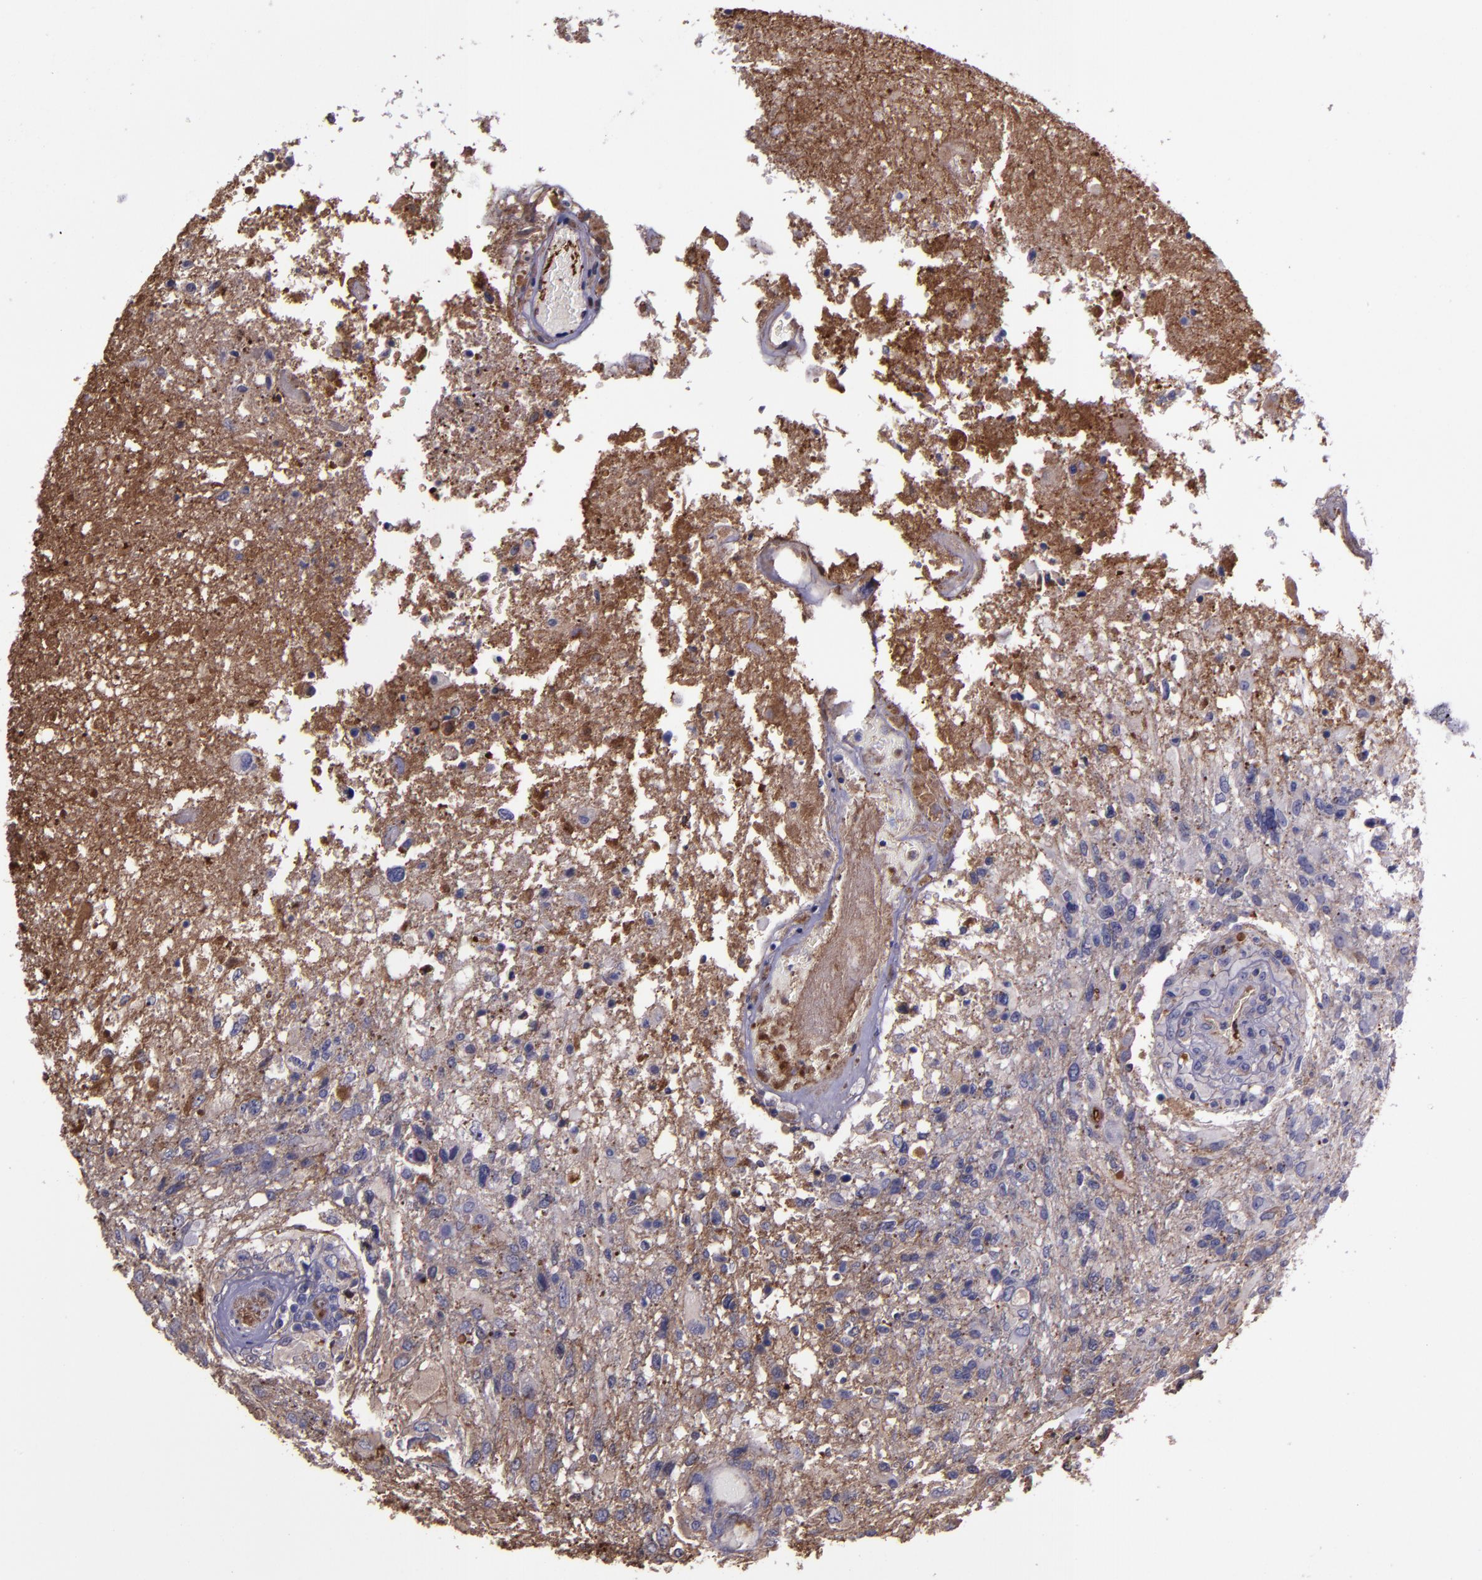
{"staining": {"intensity": "negative", "quantity": "none", "location": "none"}, "tissue": "glioma", "cell_type": "Tumor cells", "image_type": "cancer", "snomed": [{"axis": "morphology", "description": "Glioma, malignant, High grade"}, {"axis": "topography", "description": "Cerebral cortex"}], "caption": "There is no significant staining in tumor cells of glioma. Nuclei are stained in blue.", "gene": "A2M", "patient": {"sex": "male", "age": 79}}